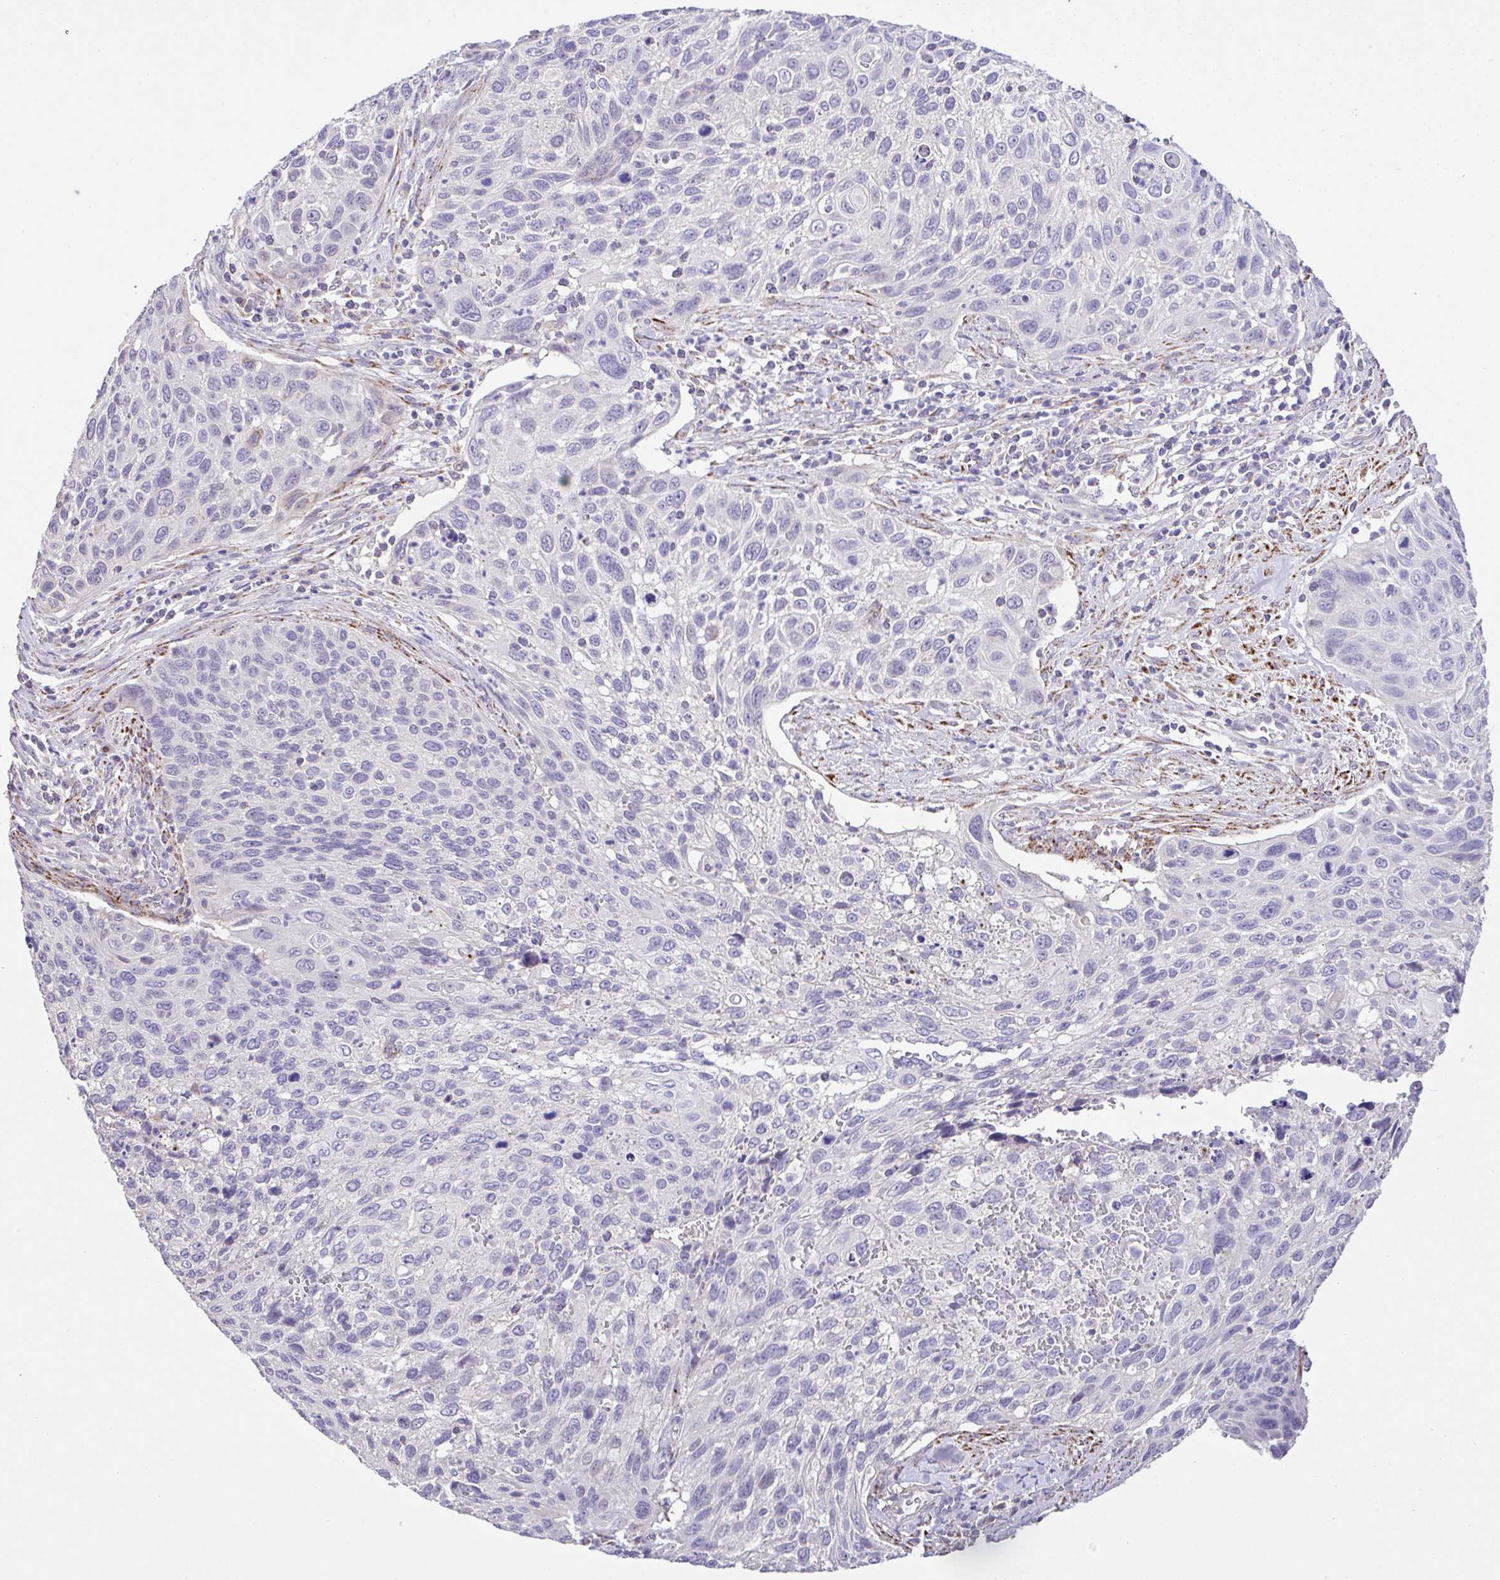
{"staining": {"intensity": "negative", "quantity": "none", "location": "none"}, "tissue": "cervical cancer", "cell_type": "Tumor cells", "image_type": "cancer", "snomed": [{"axis": "morphology", "description": "Squamous cell carcinoma, NOS"}, {"axis": "topography", "description": "Cervix"}], "caption": "Immunohistochemistry (IHC) of human cervical cancer (squamous cell carcinoma) exhibits no staining in tumor cells.", "gene": "CTU1", "patient": {"sex": "female", "age": 70}}